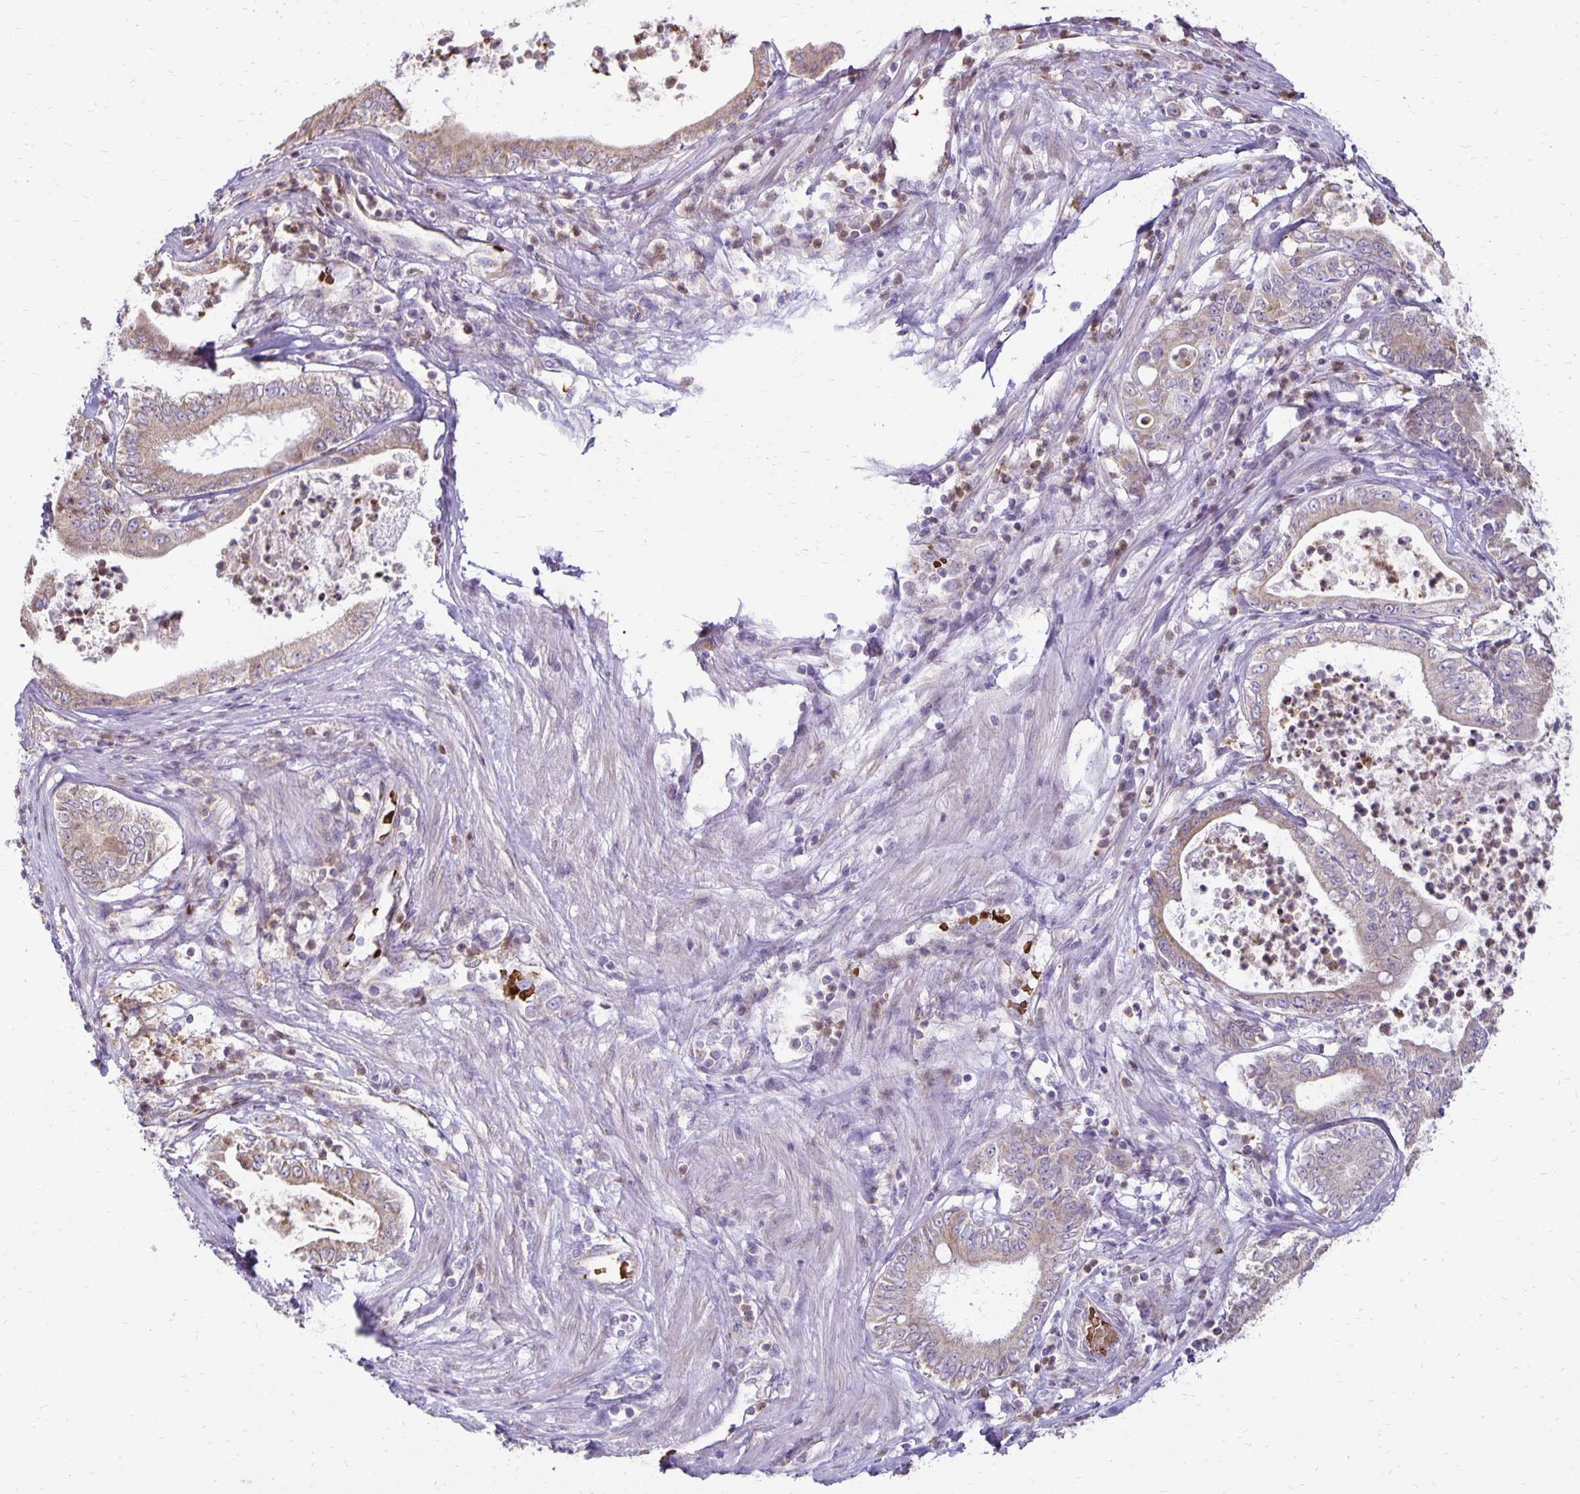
{"staining": {"intensity": "weak", "quantity": ">75%", "location": "cytoplasmic/membranous"}, "tissue": "pancreatic cancer", "cell_type": "Tumor cells", "image_type": "cancer", "snomed": [{"axis": "morphology", "description": "Adenocarcinoma, NOS"}, {"axis": "topography", "description": "Pancreas"}], "caption": "Pancreatic adenocarcinoma stained for a protein reveals weak cytoplasmic/membranous positivity in tumor cells.", "gene": "FN3K", "patient": {"sex": "male", "age": 71}}